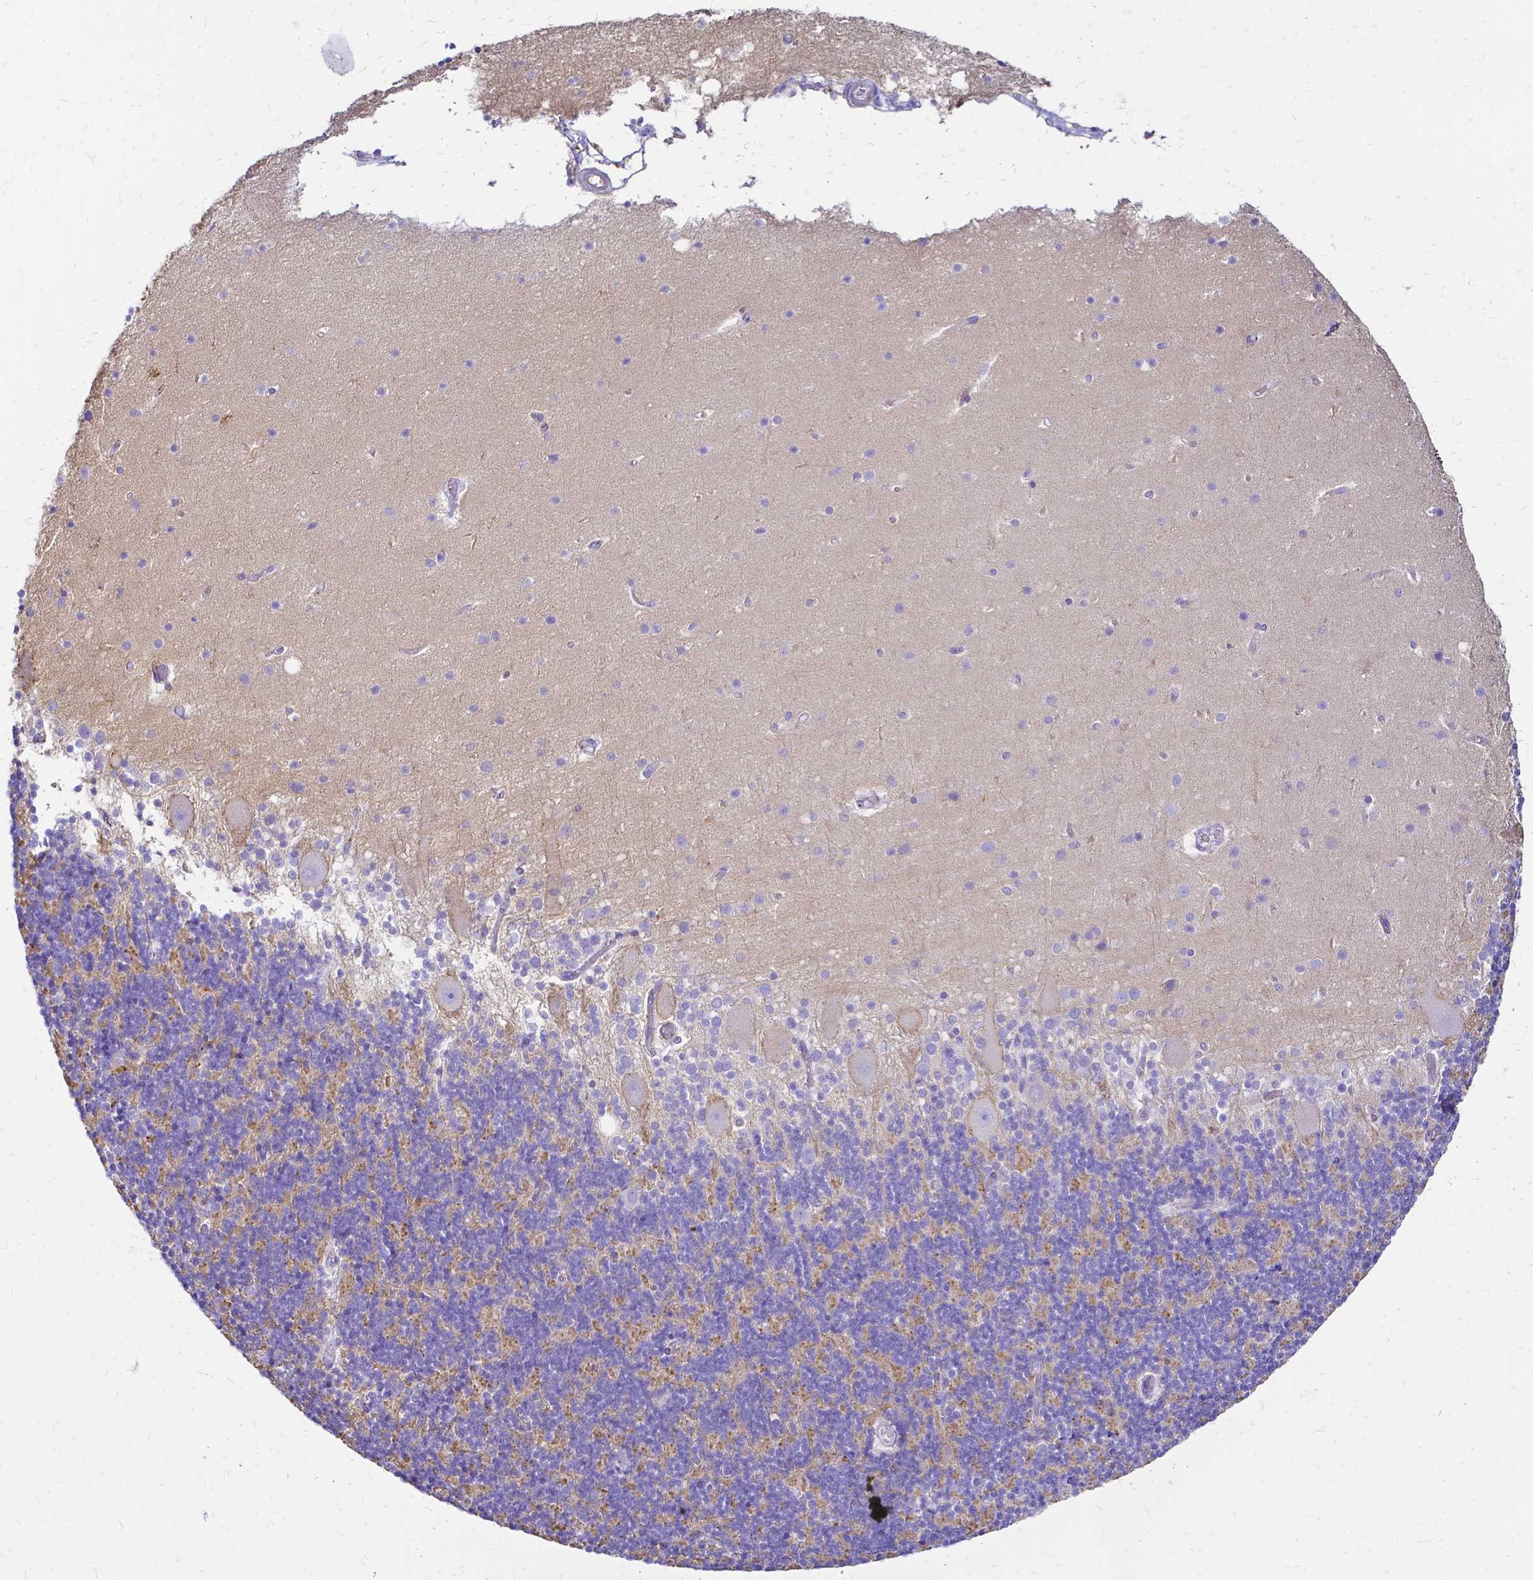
{"staining": {"intensity": "negative", "quantity": "none", "location": "none"}, "tissue": "cerebellum", "cell_type": "Cells in granular layer", "image_type": "normal", "snomed": [{"axis": "morphology", "description": "Normal tissue, NOS"}, {"axis": "topography", "description": "Cerebellum"}], "caption": "IHC image of benign cerebellum: human cerebellum stained with DAB (3,3'-diaminobenzidine) shows no significant protein positivity in cells in granular layer.", "gene": "HSPA12A", "patient": {"sex": "male", "age": 70}}